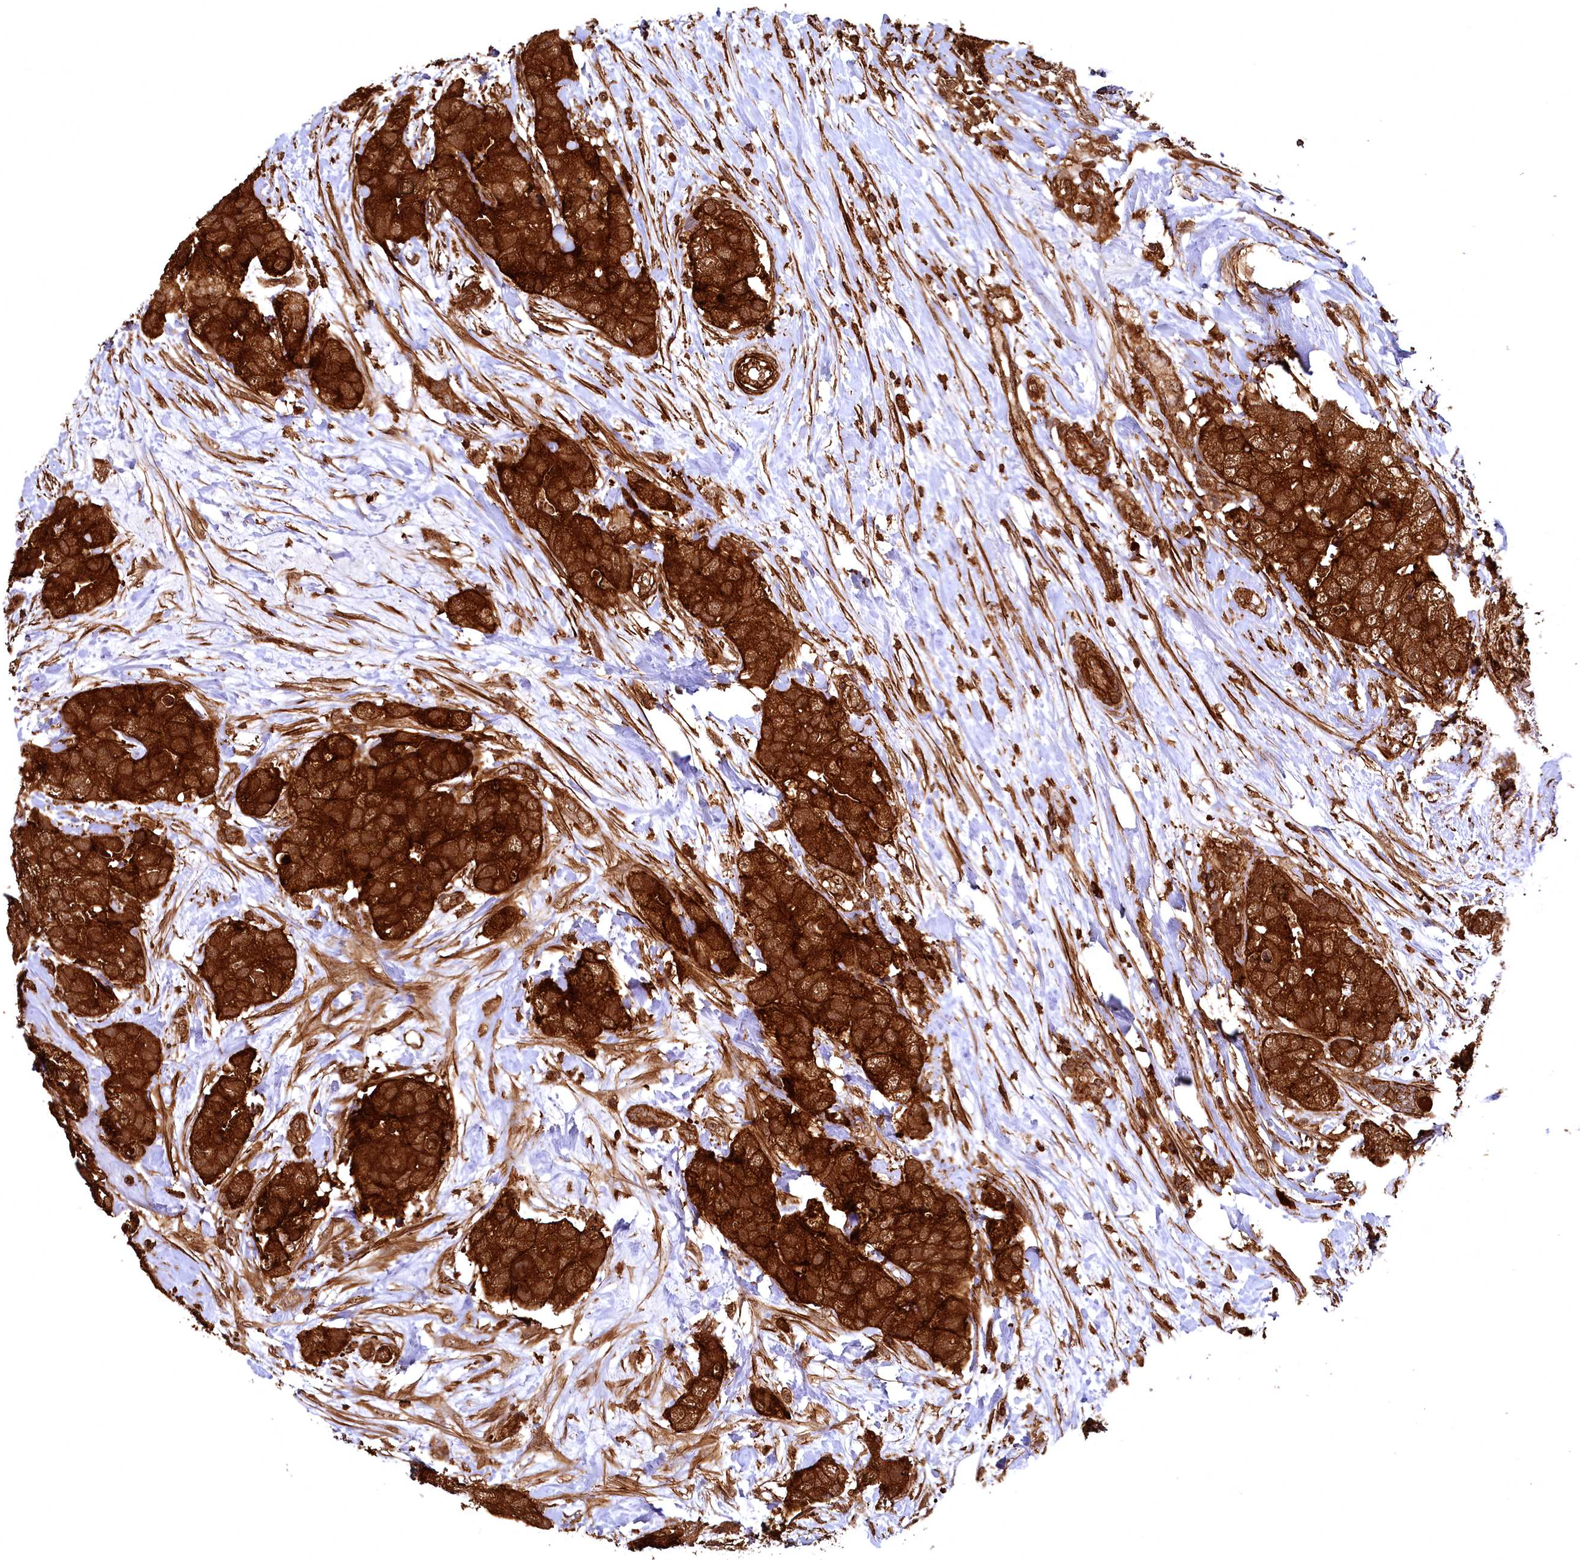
{"staining": {"intensity": "strong", "quantity": ">75%", "location": "cytoplasmic/membranous"}, "tissue": "breast cancer", "cell_type": "Tumor cells", "image_type": "cancer", "snomed": [{"axis": "morphology", "description": "Duct carcinoma"}, {"axis": "topography", "description": "Breast"}], "caption": "Breast cancer (infiltrating ductal carcinoma) stained with DAB (3,3'-diaminobenzidine) IHC exhibits high levels of strong cytoplasmic/membranous staining in about >75% of tumor cells. The protein of interest is stained brown, and the nuclei are stained in blue (DAB (3,3'-diaminobenzidine) IHC with brightfield microscopy, high magnification).", "gene": "STUB1", "patient": {"sex": "female", "age": 62}}